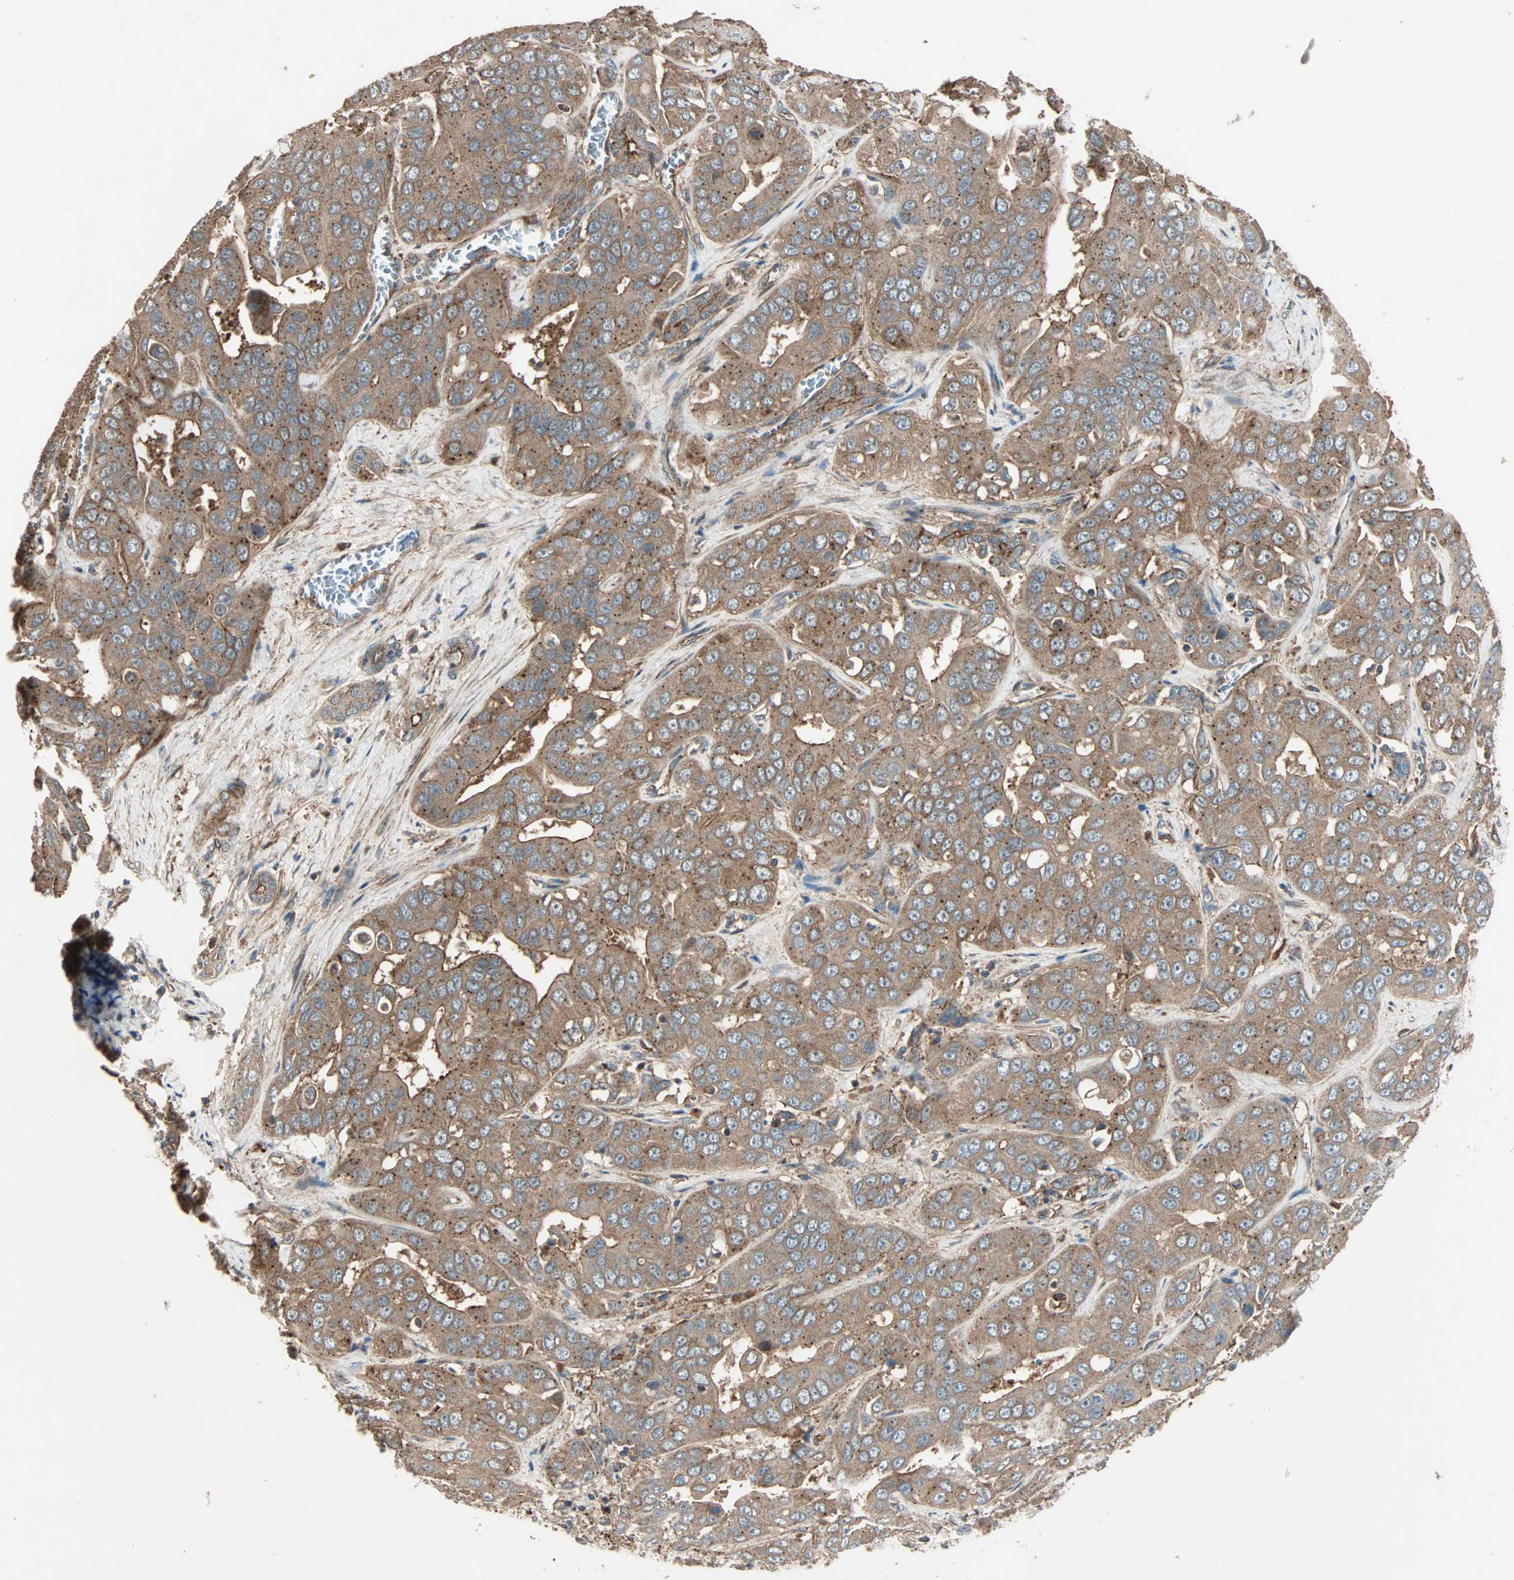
{"staining": {"intensity": "moderate", "quantity": ">75%", "location": "cytoplasmic/membranous"}, "tissue": "liver cancer", "cell_type": "Tumor cells", "image_type": "cancer", "snomed": [{"axis": "morphology", "description": "Cholangiocarcinoma"}, {"axis": "topography", "description": "Liver"}], "caption": "Liver cancer (cholangiocarcinoma) stained with a brown dye exhibits moderate cytoplasmic/membranous positive expression in about >75% of tumor cells.", "gene": "GCK", "patient": {"sex": "female", "age": 52}}